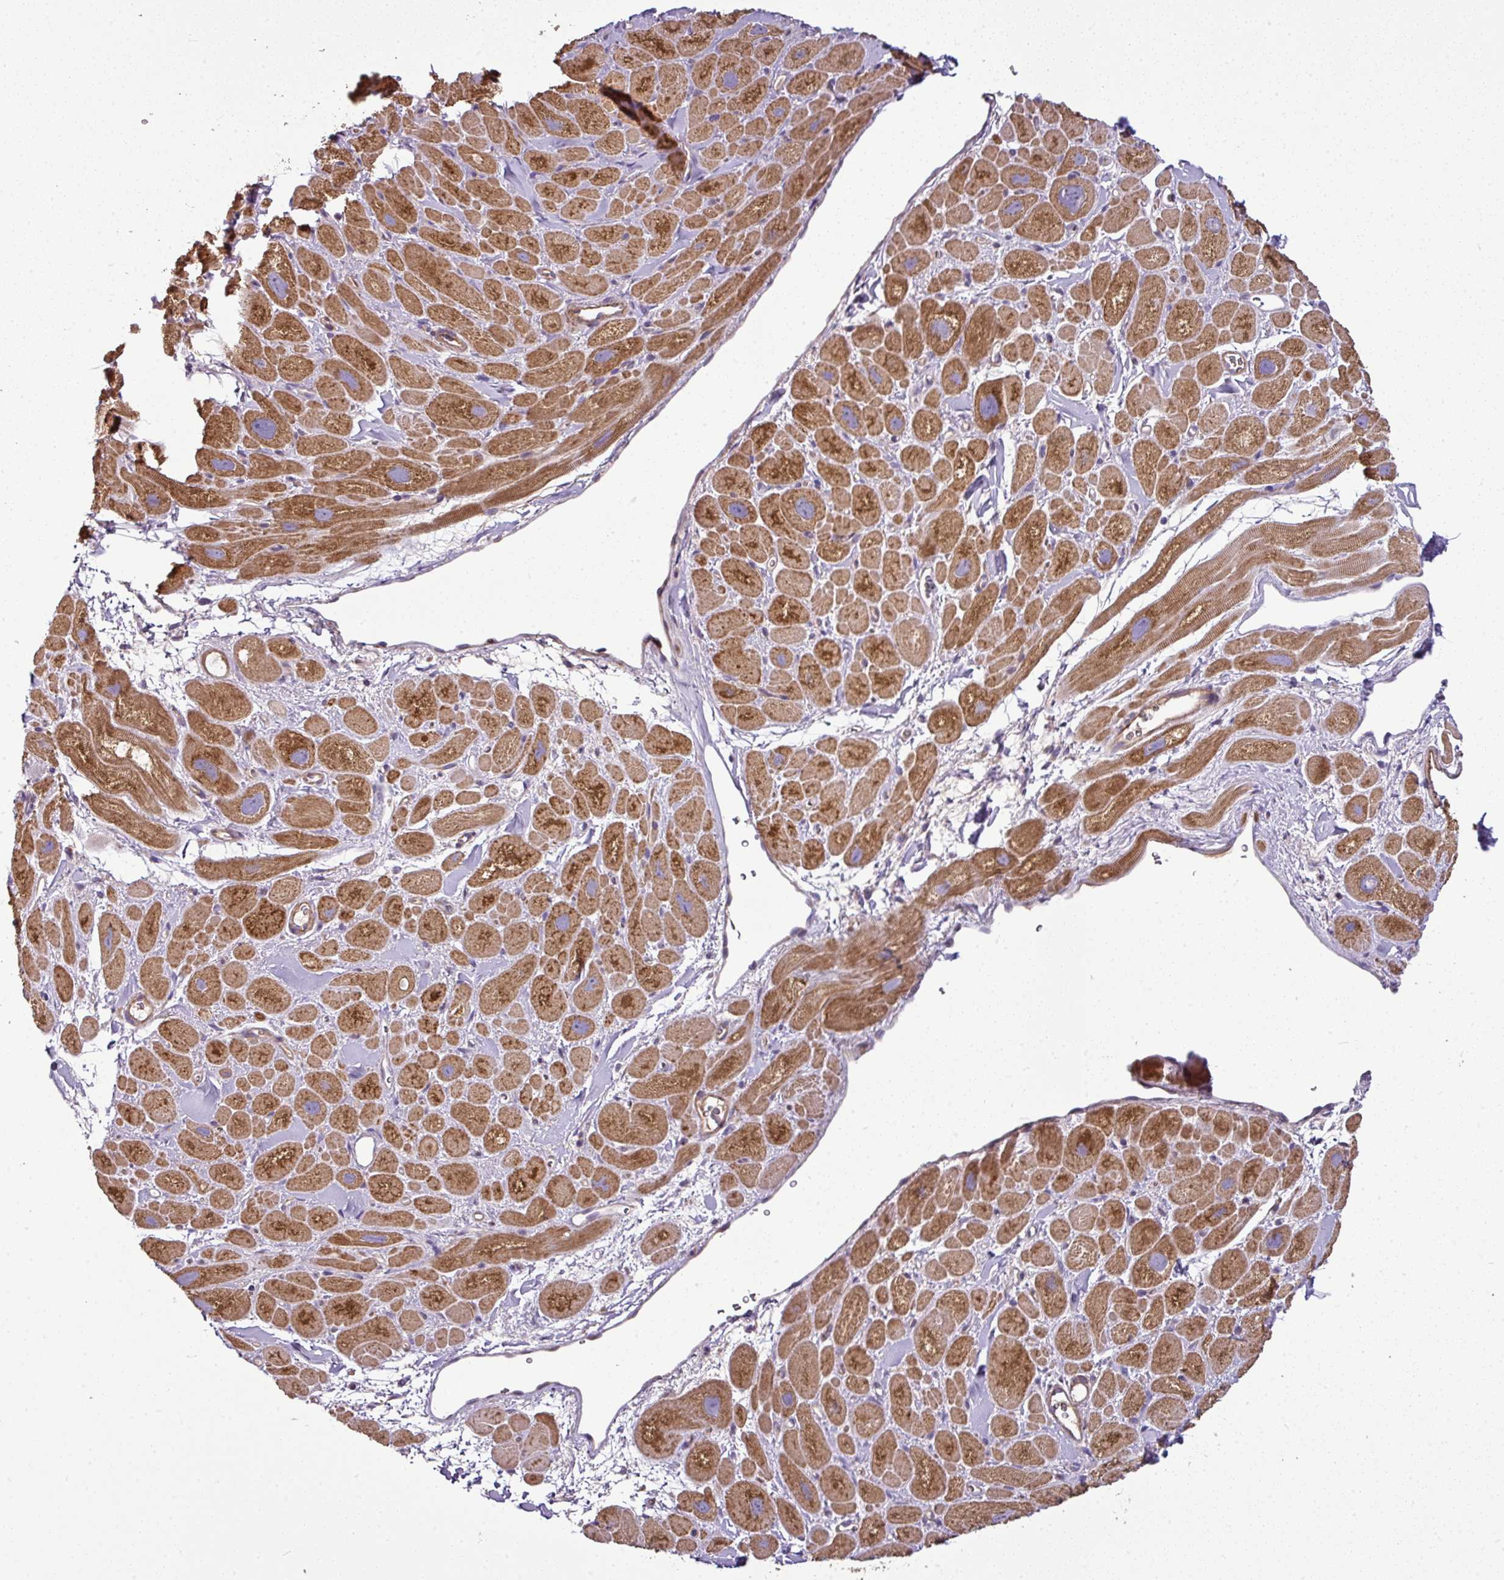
{"staining": {"intensity": "moderate", "quantity": ">75%", "location": "cytoplasmic/membranous"}, "tissue": "heart muscle", "cell_type": "Cardiomyocytes", "image_type": "normal", "snomed": [{"axis": "morphology", "description": "Normal tissue, NOS"}, {"axis": "topography", "description": "Heart"}], "caption": "DAB (3,3'-diaminobenzidine) immunohistochemical staining of unremarkable heart muscle displays moderate cytoplasmic/membranous protein expression in approximately >75% of cardiomyocytes. The protein of interest is stained brown, and the nuclei are stained in blue (DAB IHC with brightfield microscopy, high magnification).", "gene": "GAN", "patient": {"sex": "male", "age": 49}}